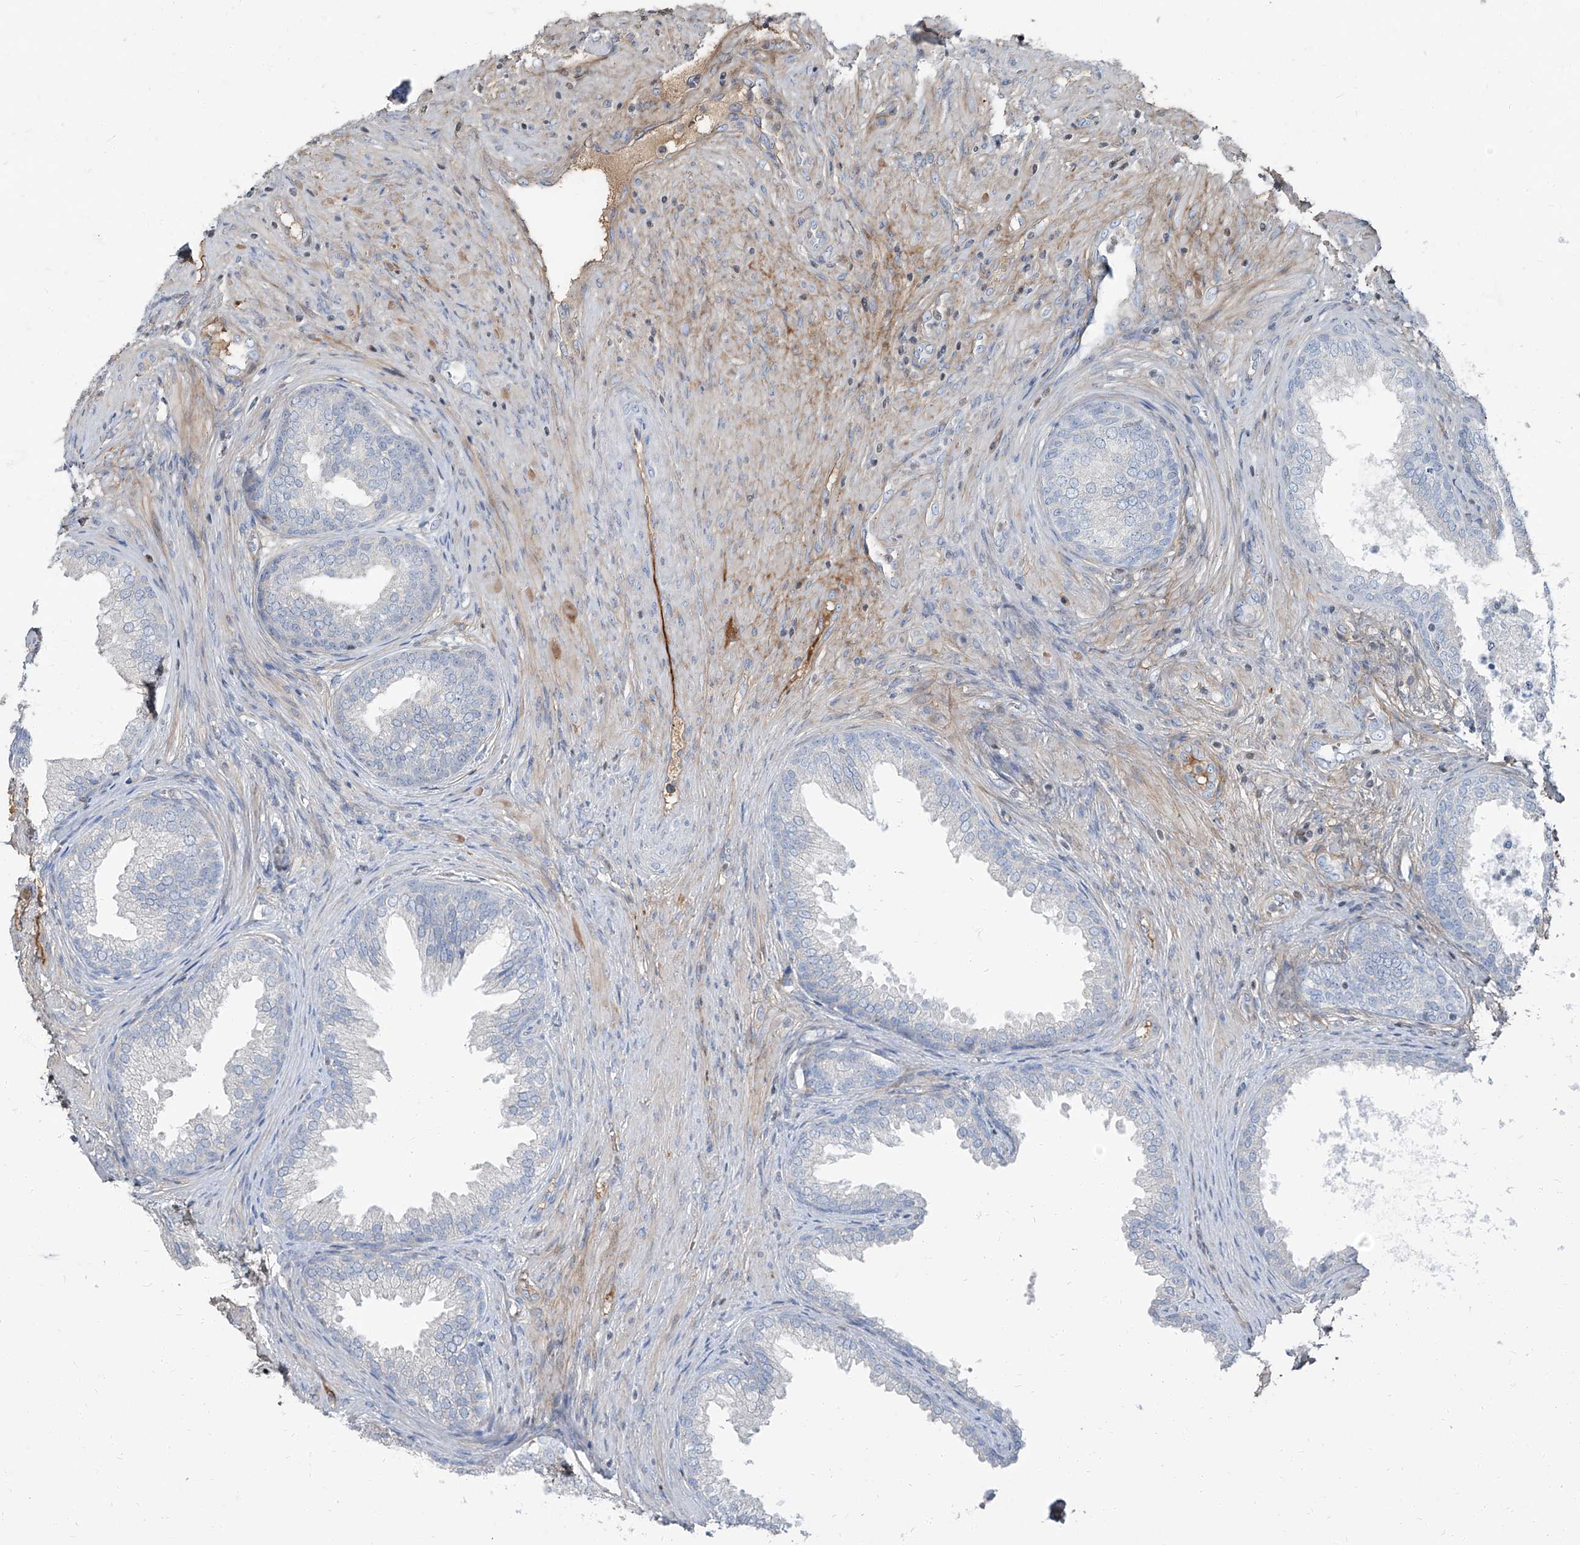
{"staining": {"intensity": "negative", "quantity": "none", "location": "none"}, "tissue": "prostate", "cell_type": "Glandular cells", "image_type": "normal", "snomed": [{"axis": "morphology", "description": "Normal tissue, NOS"}, {"axis": "topography", "description": "Prostate"}], "caption": "A micrograph of human prostate is negative for staining in glandular cells. (Stains: DAB (3,3'-diaminobenzidine) immunohistochemistry with hematoxylin counter stain, Microscopy: brightfield microscopy at high magnification).", "gene": "HOXA3", "patient": {"sex": "male", "age": 76}}